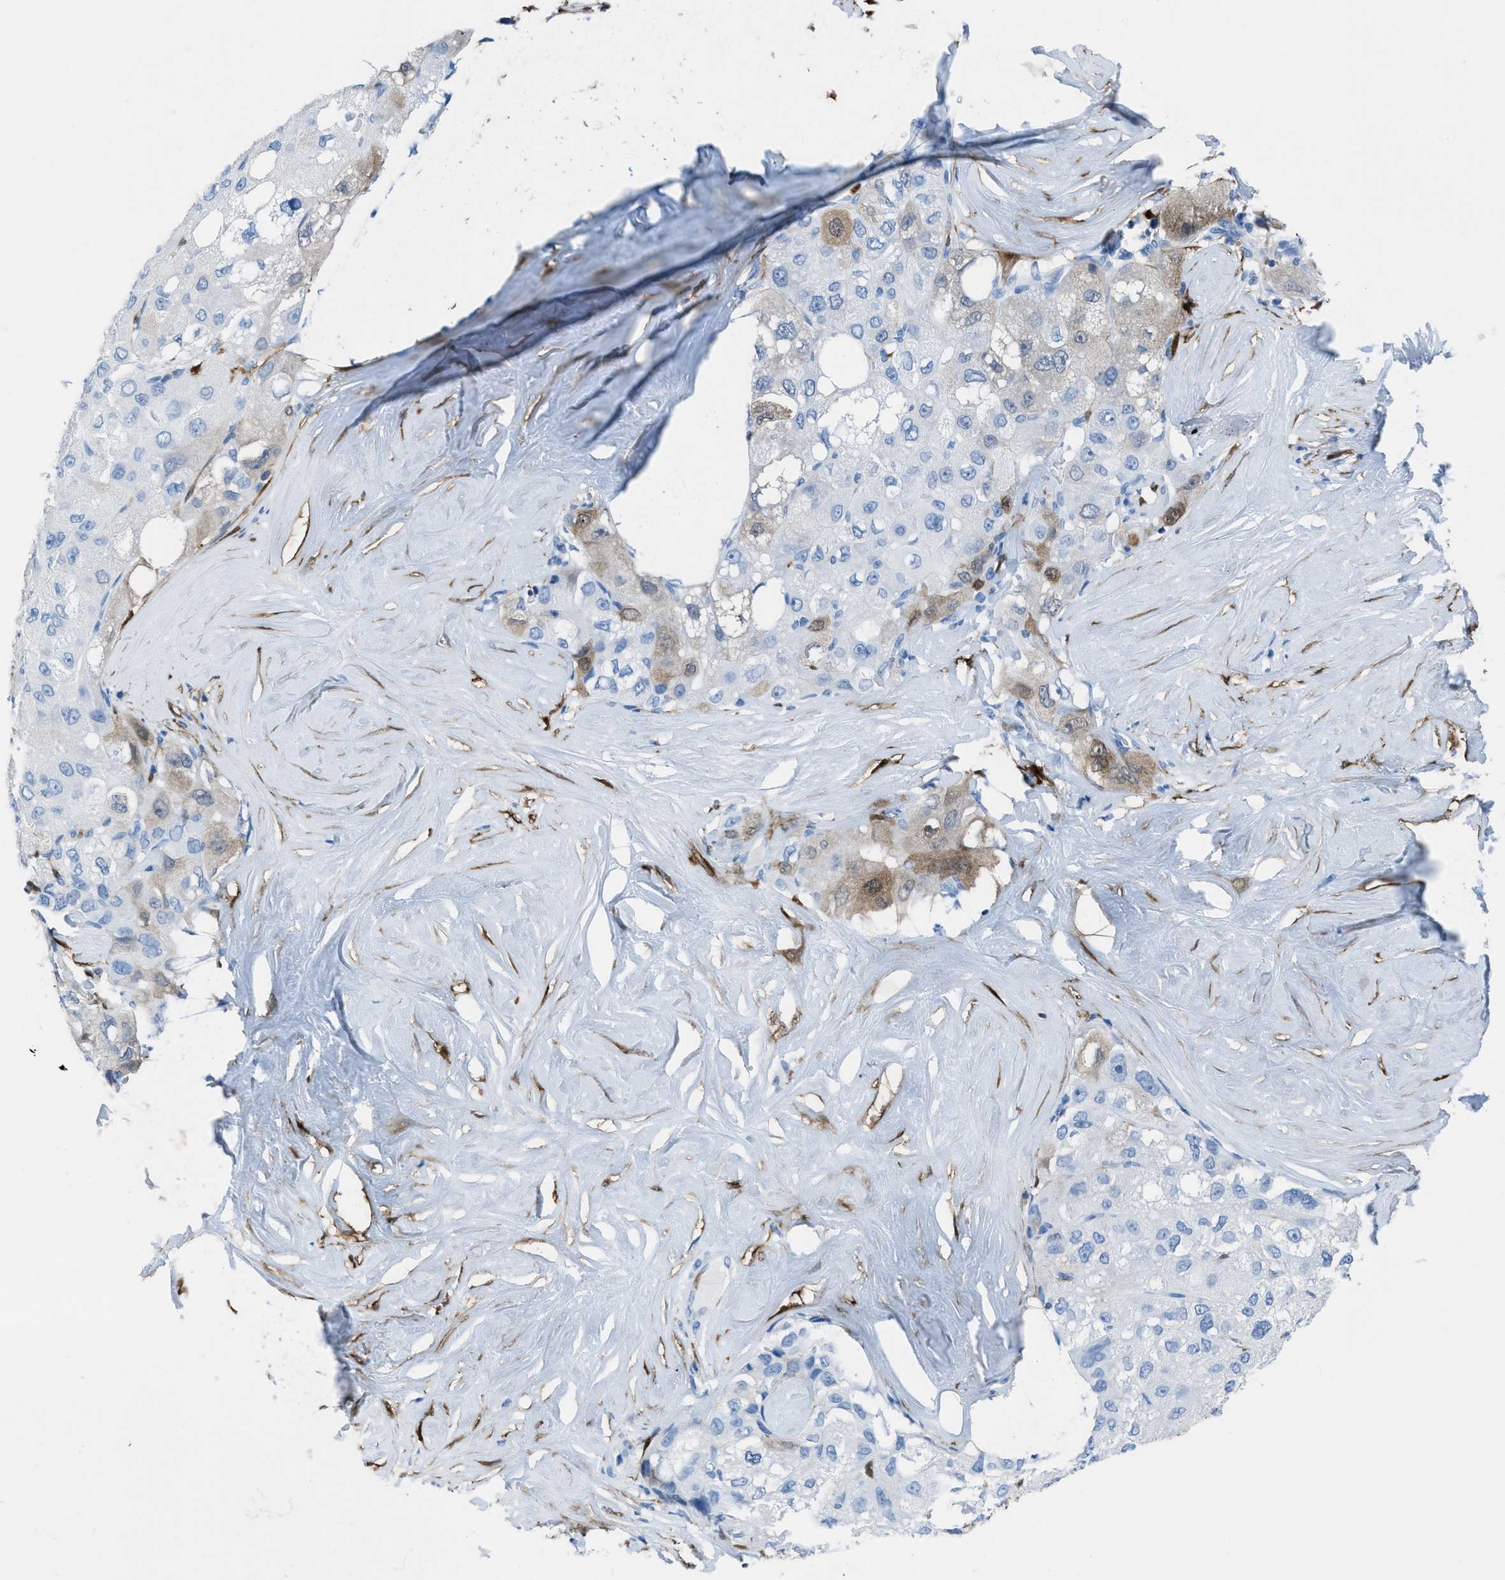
{"staining": {"intensity": "weak", "quantity": "<25%", "location": "cytoplasmic/membranous"}, "tissue": "liver cancer", "cell_type": "Tumor cells", "image_type": "cancer", "snomed": [{"axis": "morphology", "description": "Carcinoma, Hepatocellular, NOS"}, {"axis": "topography", "description": "Liver"}], "caption": "Tumor cells are negative for brown protein staining in hepatocellular carcinoma (liver).", "gene": "CDKN2A", "patient": {"sex": "male", "age": 80}}